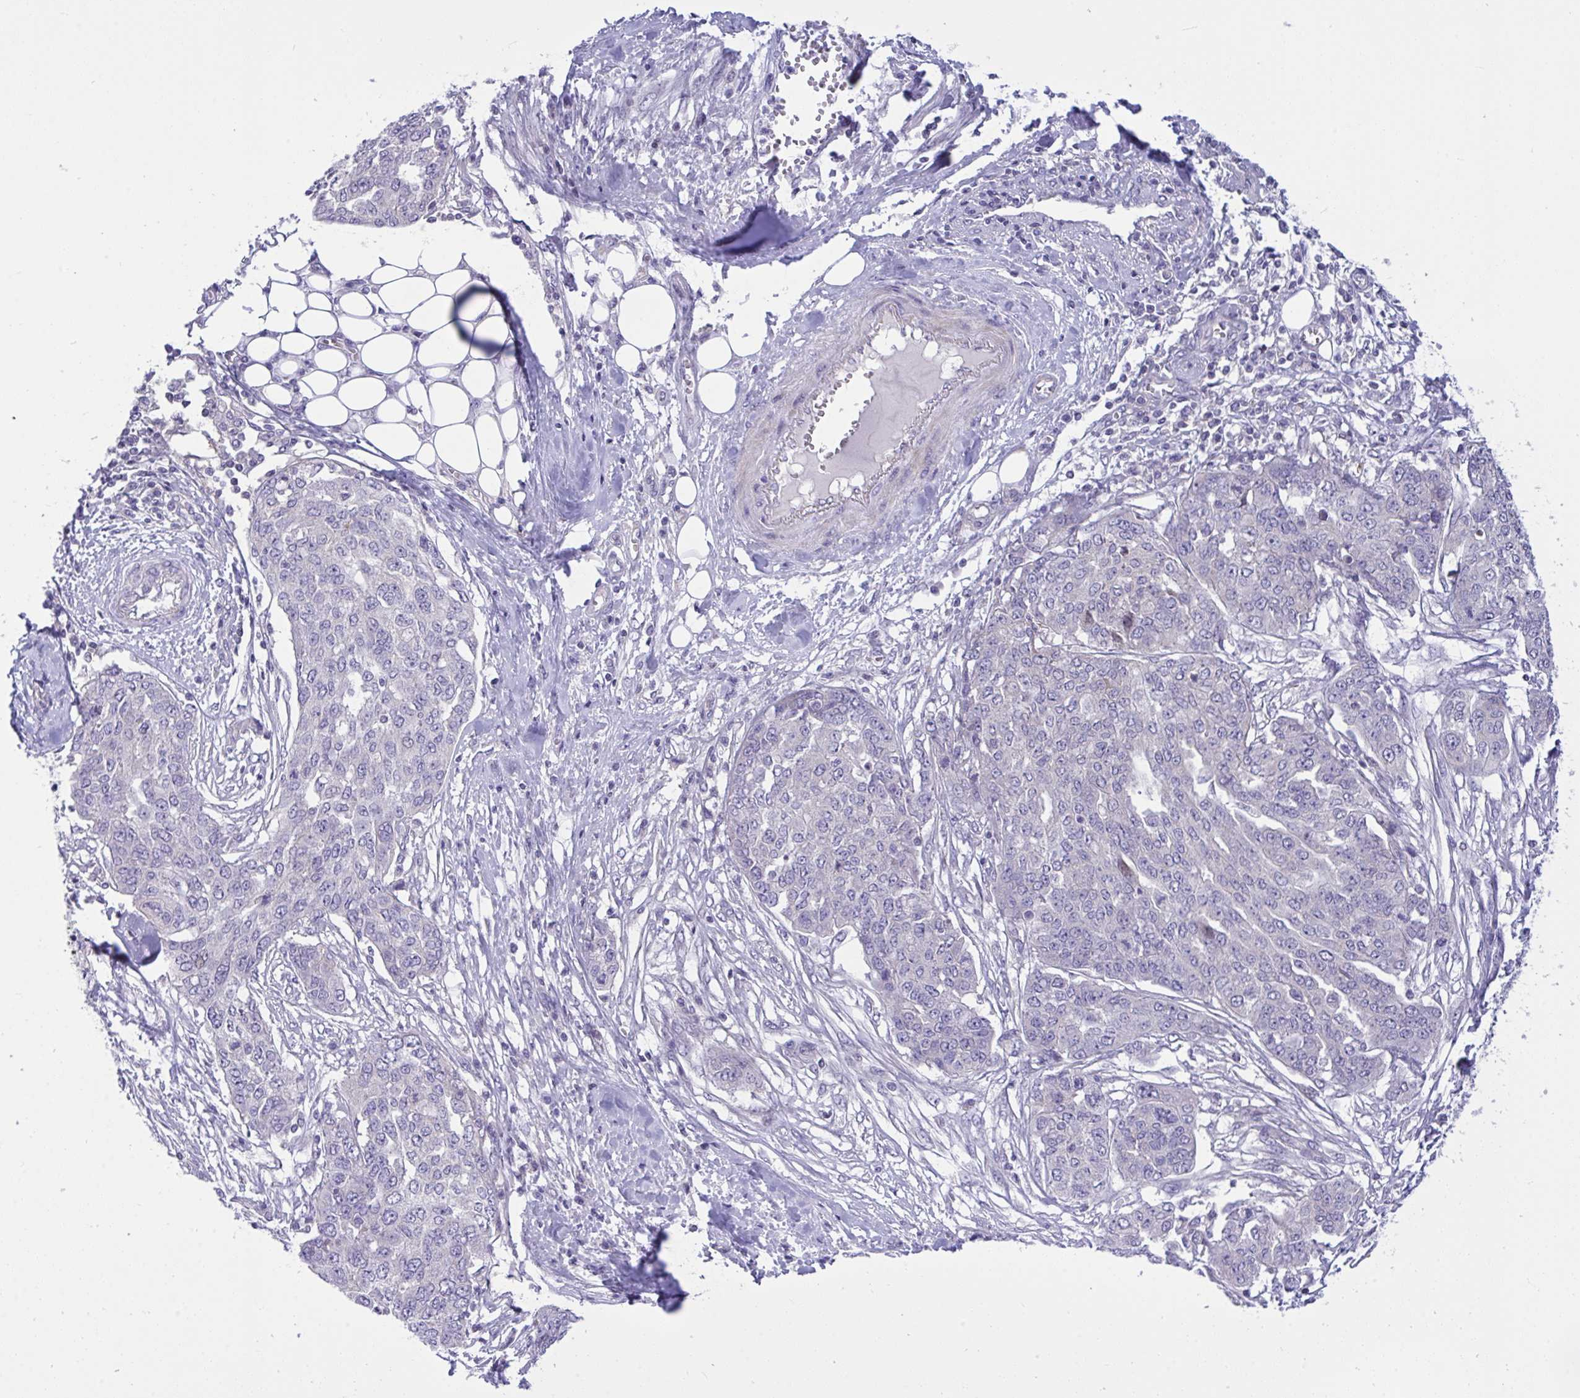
{"staining": {"intensity": "negative", "quantity": "none", "location": "none"}, "tissue": "ovarian cancer", "cell_type": "Tumor cells", "image_type": "cancer", "snomed": [{"axis": "morphology", "description": "Cystadenocarcinoma, serous, NOS"}, {"axis": "topography", "description": "Soft tissue"}, {"axis": "topography", "description": "Ovary"}], "caption": "Immunohistochemical staining of human ovarian cancer (serous cystadenocarcinoma) displays no significant staining in tumor cells.", "gene": "WDR97", "patient": {"sex": "female", "age": 57}}